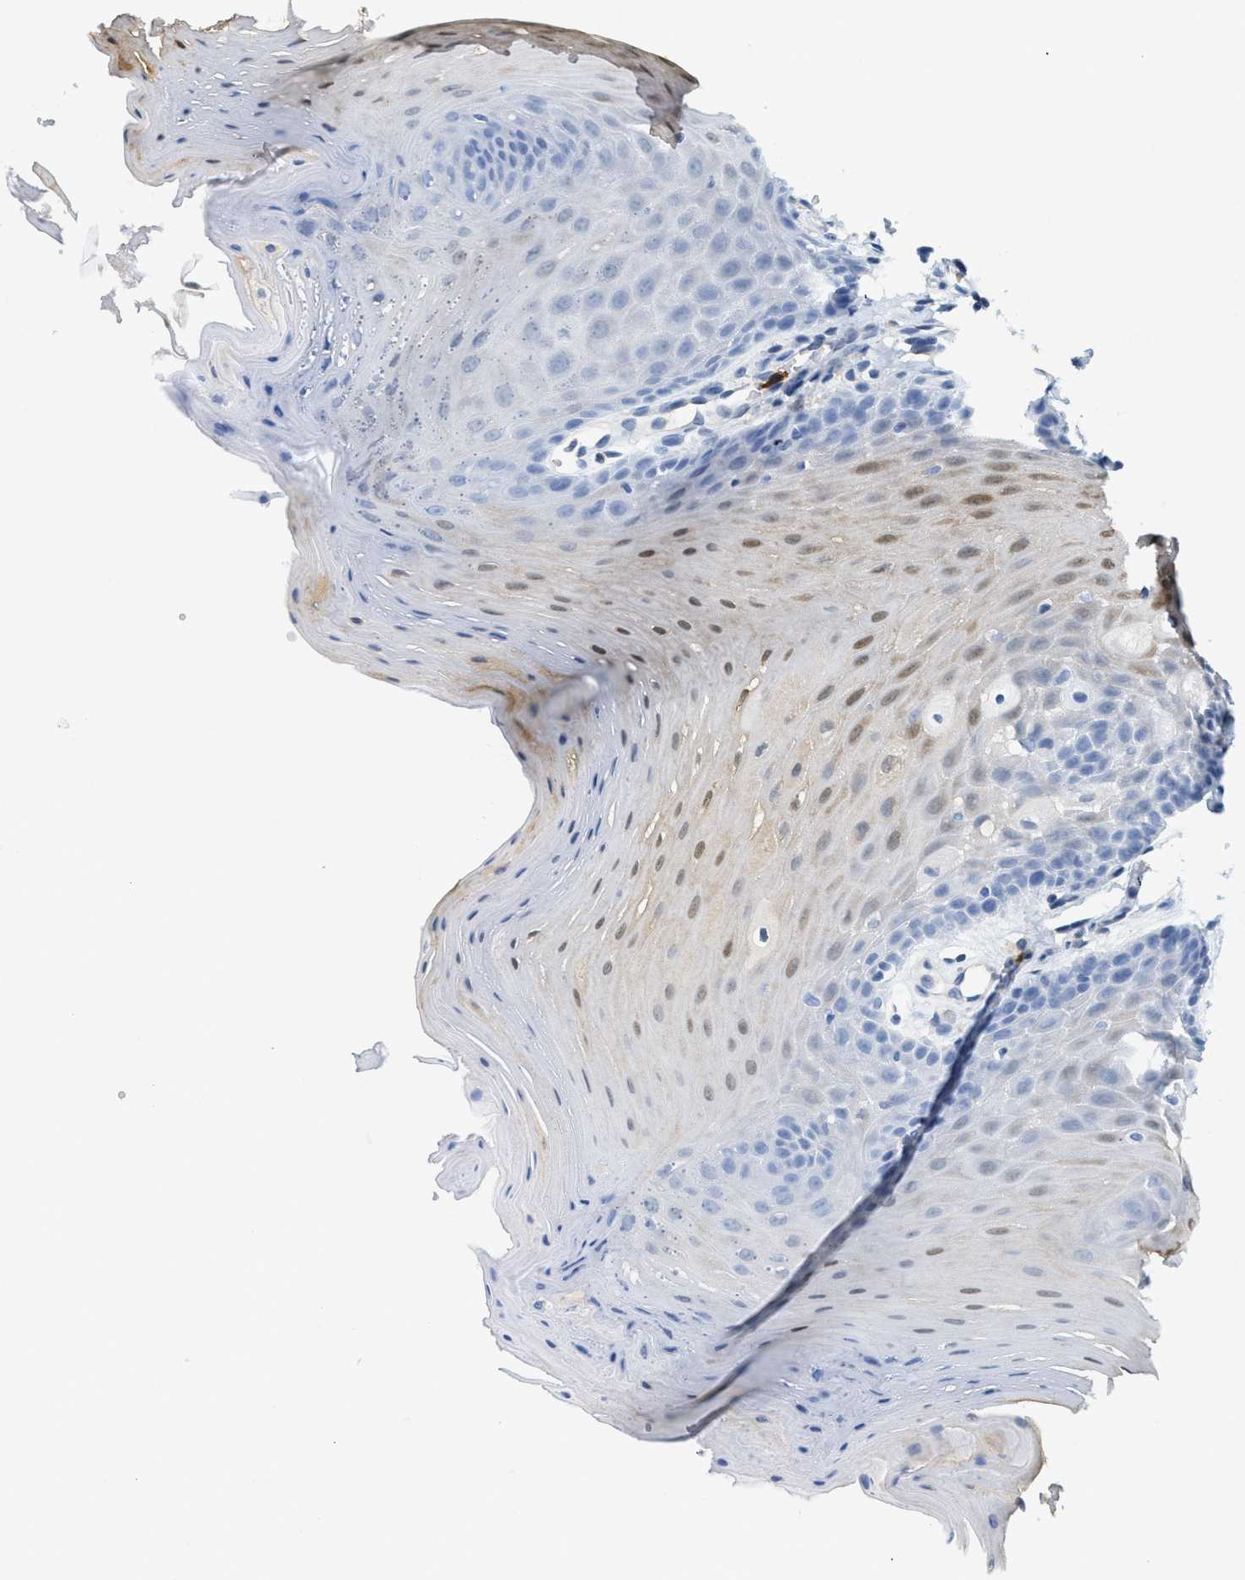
{"staining": {"intensity": "moderate", "quantity": "25%-75%", "location": "cytoplasmic/membranous,nuclear"}, "tissue": "oral mucosa", "cell_type": "Squamous epithelial cells", "image_type": "normal", "snomed": [{"axis": "morphology", "description": "Normal tissue, NOS"}, {"axis": "morphology", "description": "Squamous cell carcinoma, NOS"}, {"axis": "topography", "description": "Oral tissue"}, {"axis": "topography", "description": "Head-Neck"}], "caption": "Protein analysis of unremarkable oral mucosa demonstrates moderate cytoplasmic/membranous,nuclear expression in approximately 25%-75% of squamous epithelial cells. The staining was performed using DAB, with brown indicating positive protein expression. Nuclei are stained blue with hematoxylin.", "gene": "SERPINB1", "patient": {"sex": "male", "age": 71}}